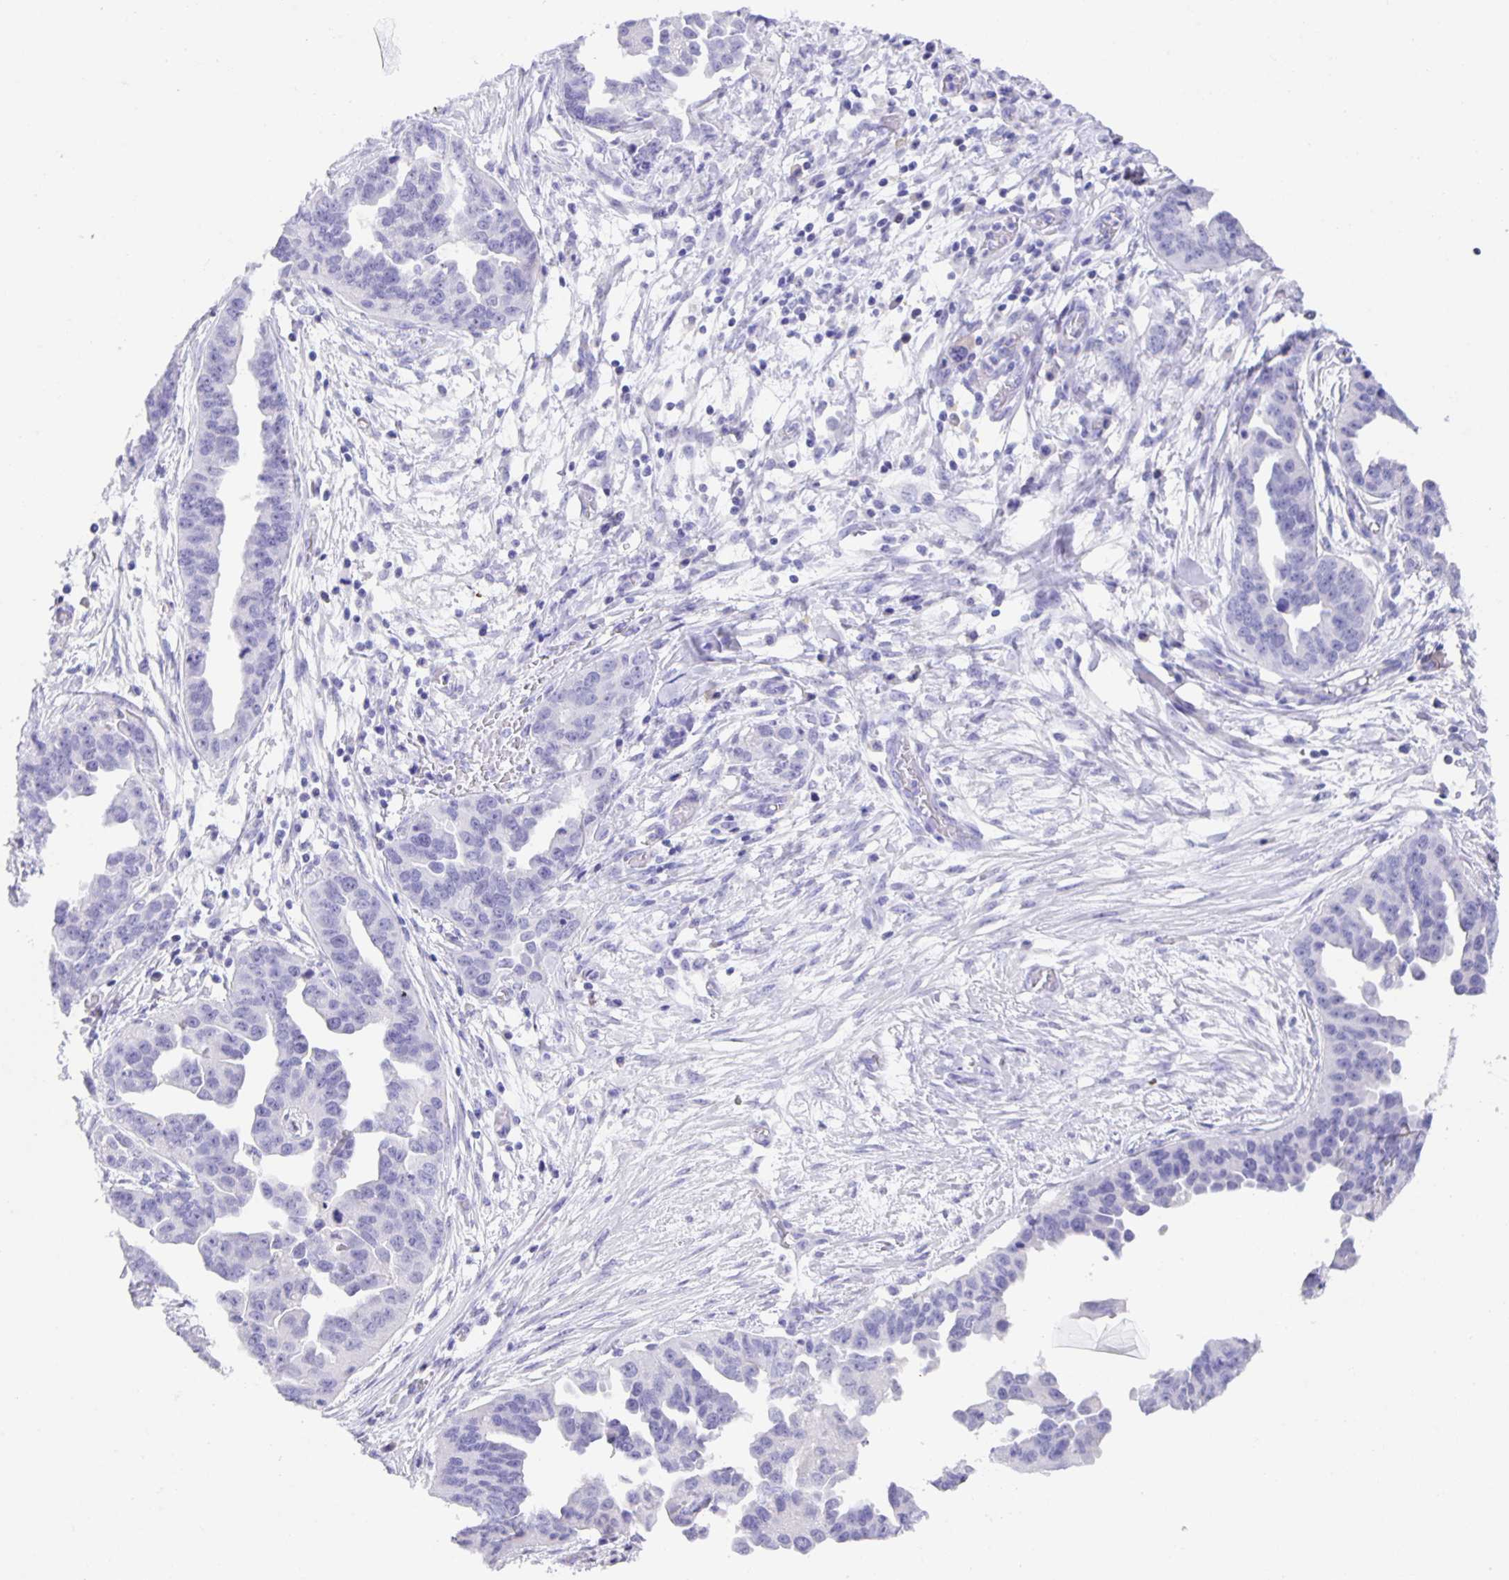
{"staining": {"intensity": "negative", "quantity": "none", "location": "none"}, "tissue": "ovarian cancer", "cell_type": "Tumor cells", "image_type": "cancer", "snomed": [{"axis": "morphology", "description": "Cystadenocarcinoma, serous, NOS"}, {"axis": "topography", "description": "Ovary"}], "caption": "Ovarian serous cystadenocarcinoma was stained to show a protein in brown. There is no significant positivity in tumor cells.", "gene": "GUCA2A", "patient": {"sex": "female", "age": 75}}